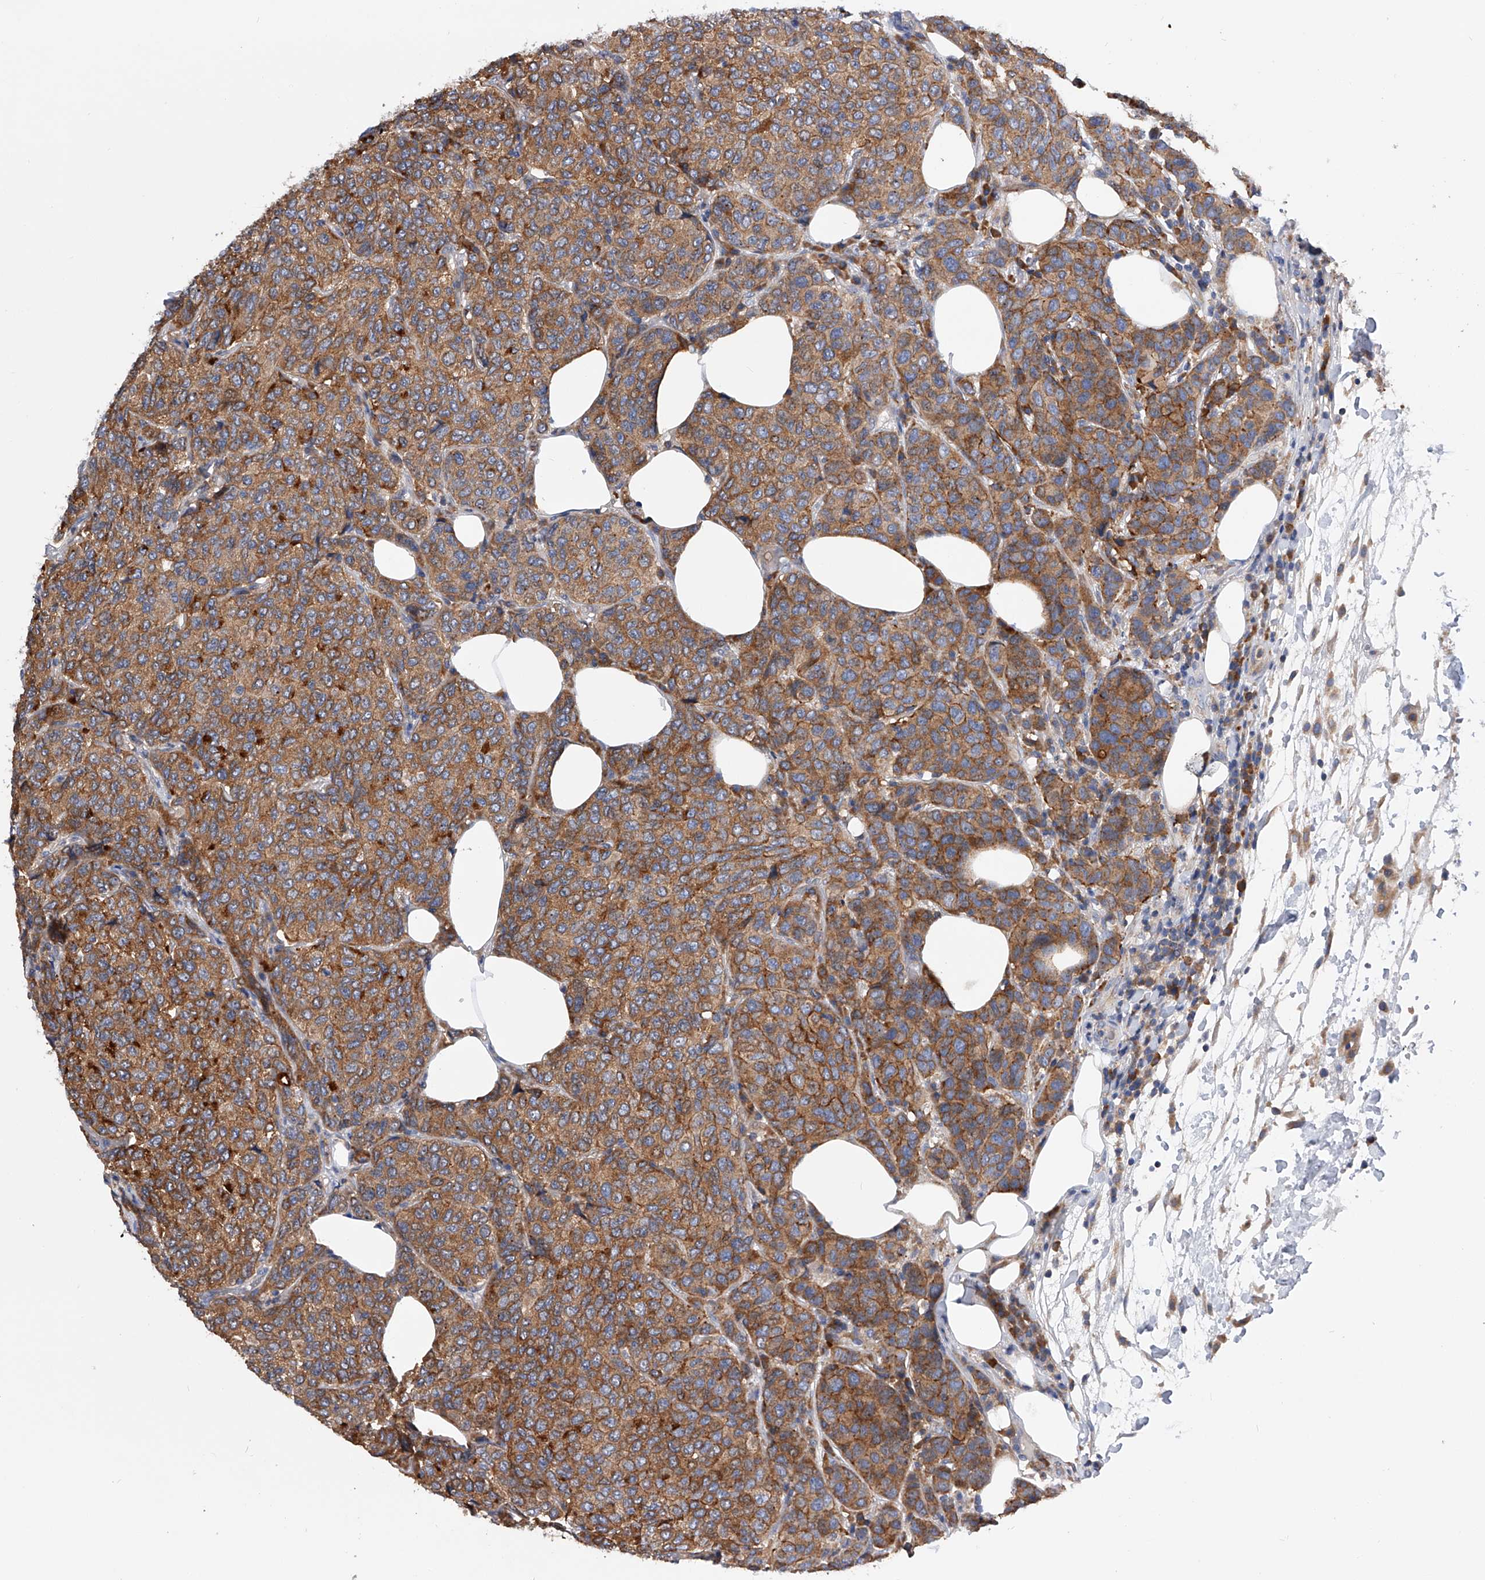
{"staining": {"intensity": "moderate", "quantity": ">75%", "location": "cytoplasmic/membranous"}, "tissue": "breast cancer", "cell_type": "Tumor cells", "image_type": "cancer", "snomed": [{"axis": "morphology", "description": "Duct carcinoma"}, {"axis": "topography", "description": "Breast"}], "caption": "Immunohistochemical staining of breast intraductal carcinoma exhibits medium levels of moderate cytoplasmic/membranous protein staining in approximately >75% of tumor cells.", "gene": "MLYCD", "patient": {"sex": "female", "age": 55}}